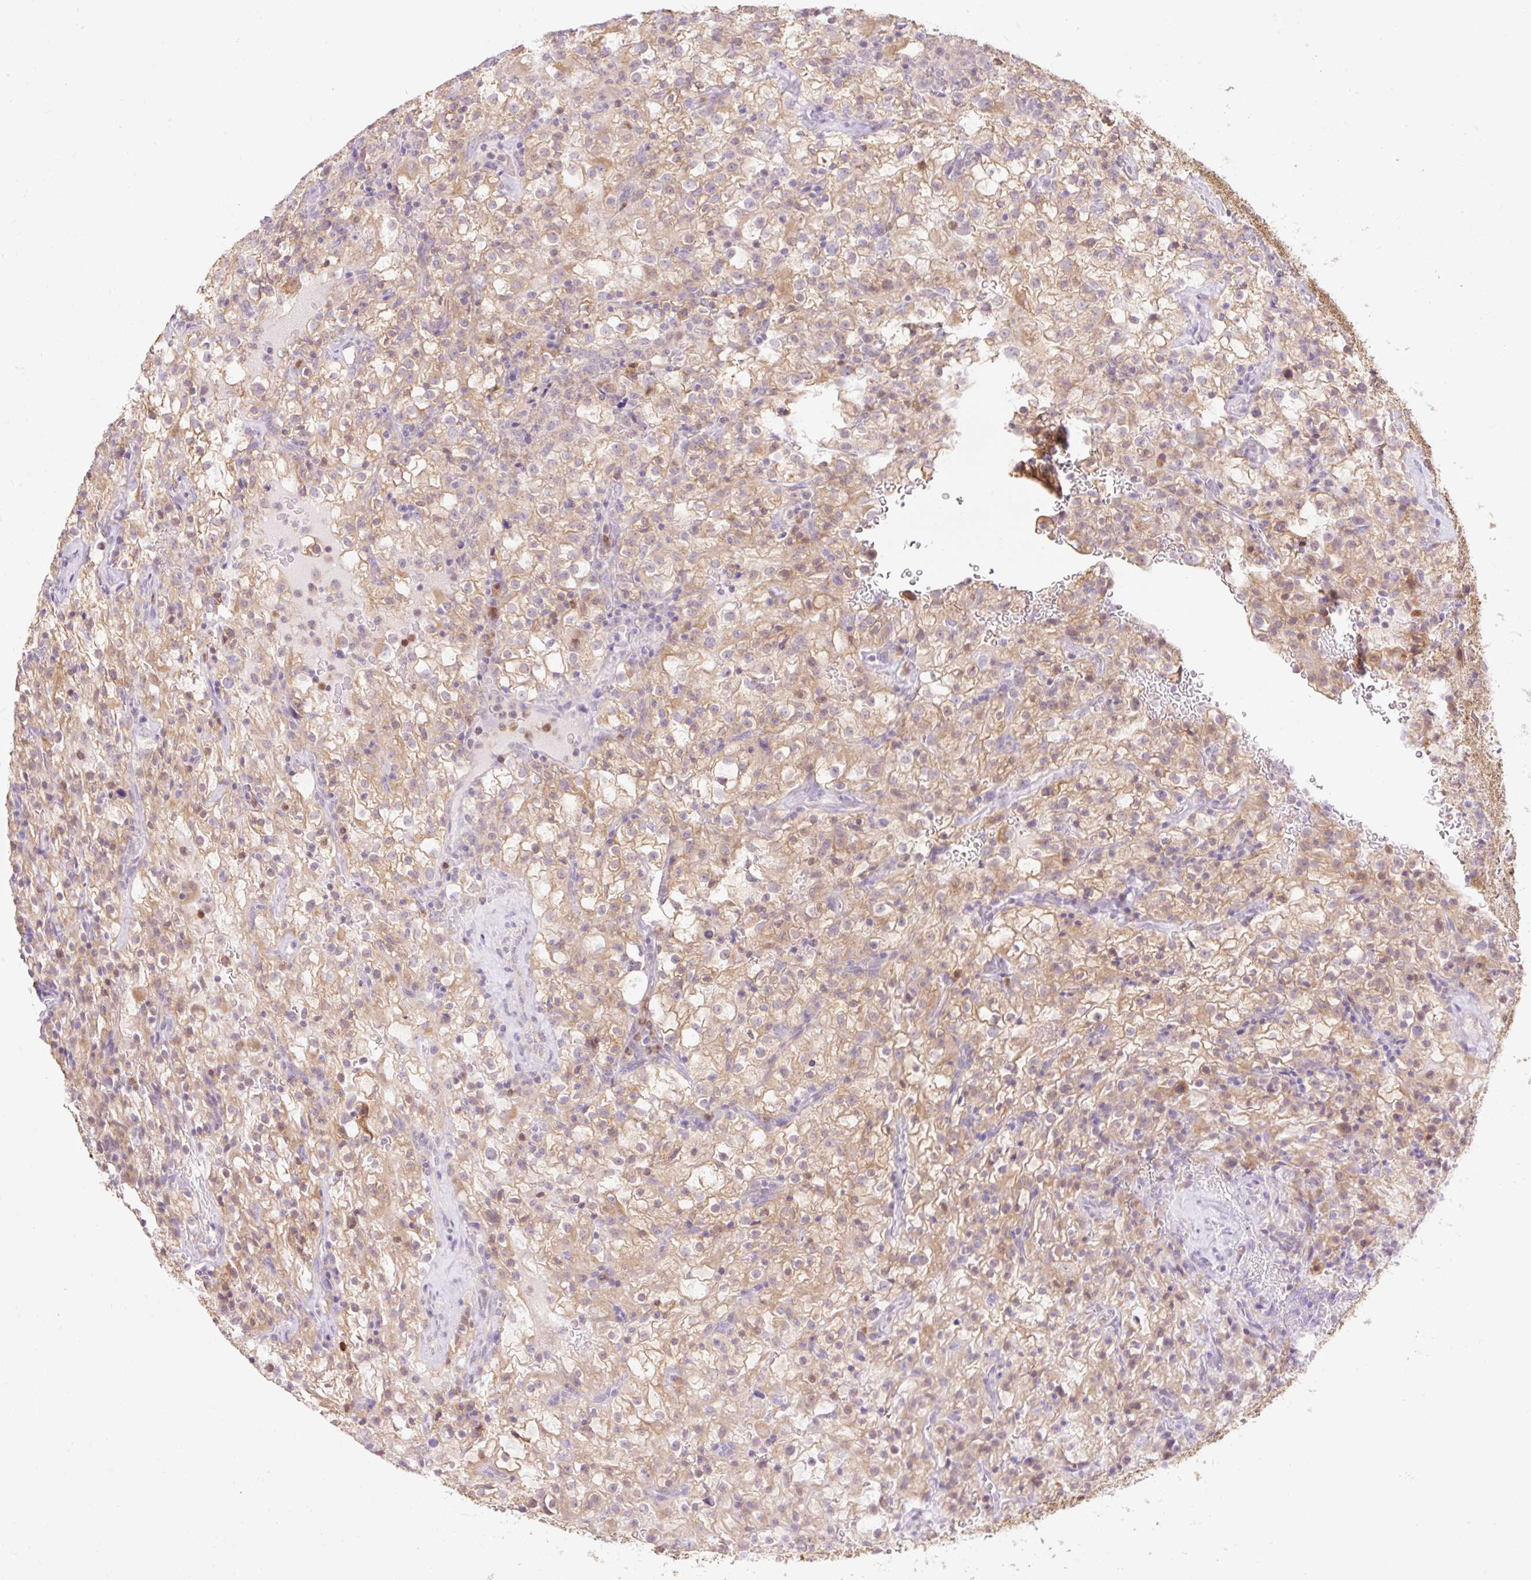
{"staining": {"intensity": "moderate", "quantity": ">75%", "location": "cytoplasmic/membranous"}, "tissue": "renal cancer", "cell_type": "Tumor cells", "image_type": "cancer", "snomed": [{"axis": "morphology", "description": "Adenocarcinoma, NOS"}, {"axis": "topography", "description": "Kidney"}], "caption": "An IHC micrograph of neoplastic tissue is shown. Protein staining in brown labels moderate cytoplasmic/membranous positivity in renal cancer within tumor cells.", "gene": "DHX35", "patient": {"sex": "female", "age": 74}}